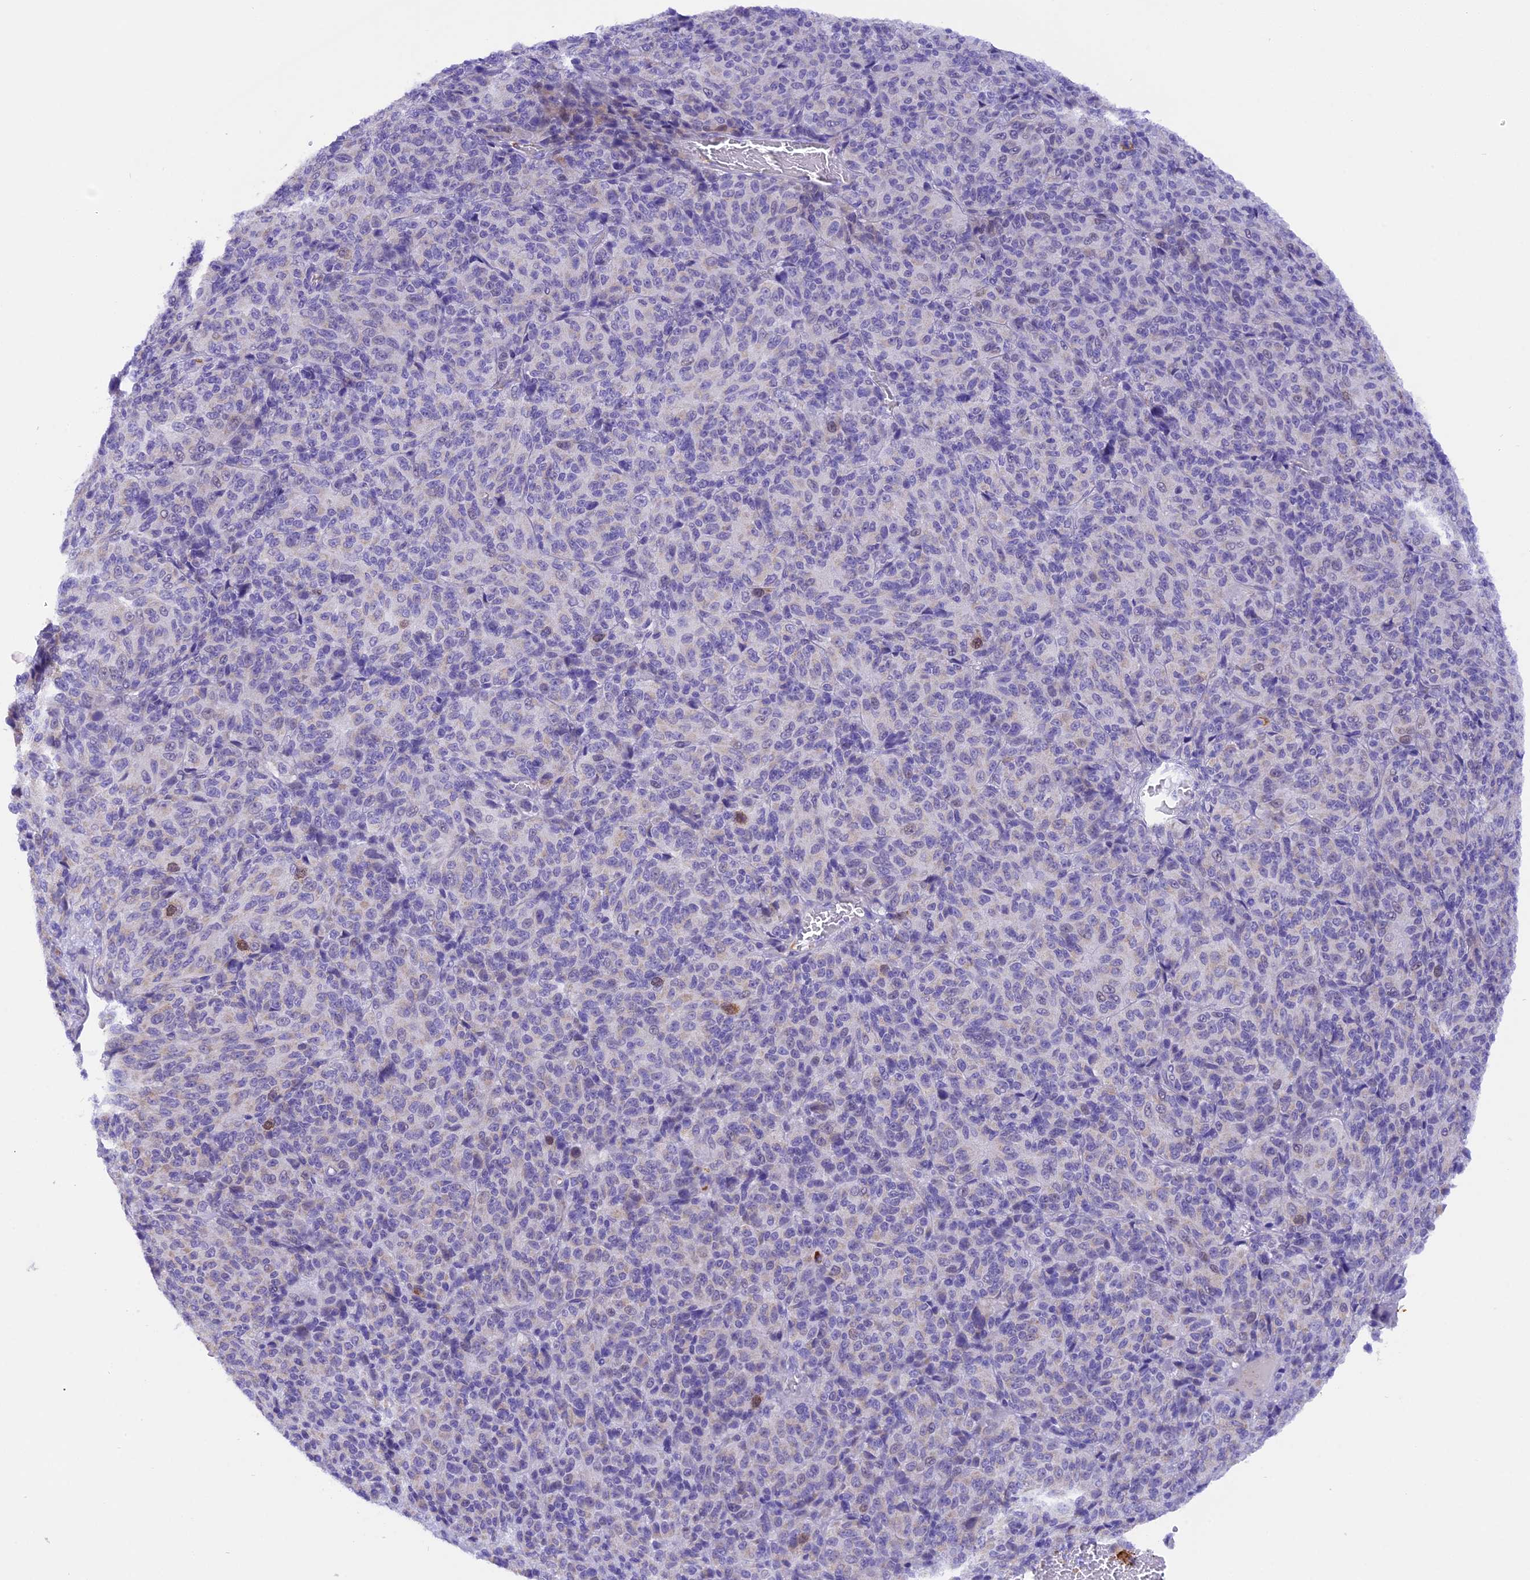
{"staining": {"intensity": "negative", "quantity": "none", "location": "none"}, "tissue": "melanoma", "cell_type": "Tumor cells", "image_type": "cancer", "snomed": [{"axis": "morphology", "description": "Malignant melanoma, Metastatic site"}, {"axis": "topography", "description": "Brain"}], "caption": "This is a image of IHC staining of malignant melanoma (metastatic site), which shows no expression in tumor cells. (DAB immunohistochemistry (IHC) visualized using brightfield microscopy, high magnification).", "gene": "PKIA", "patient": {"sex": "female", "age": 56}}